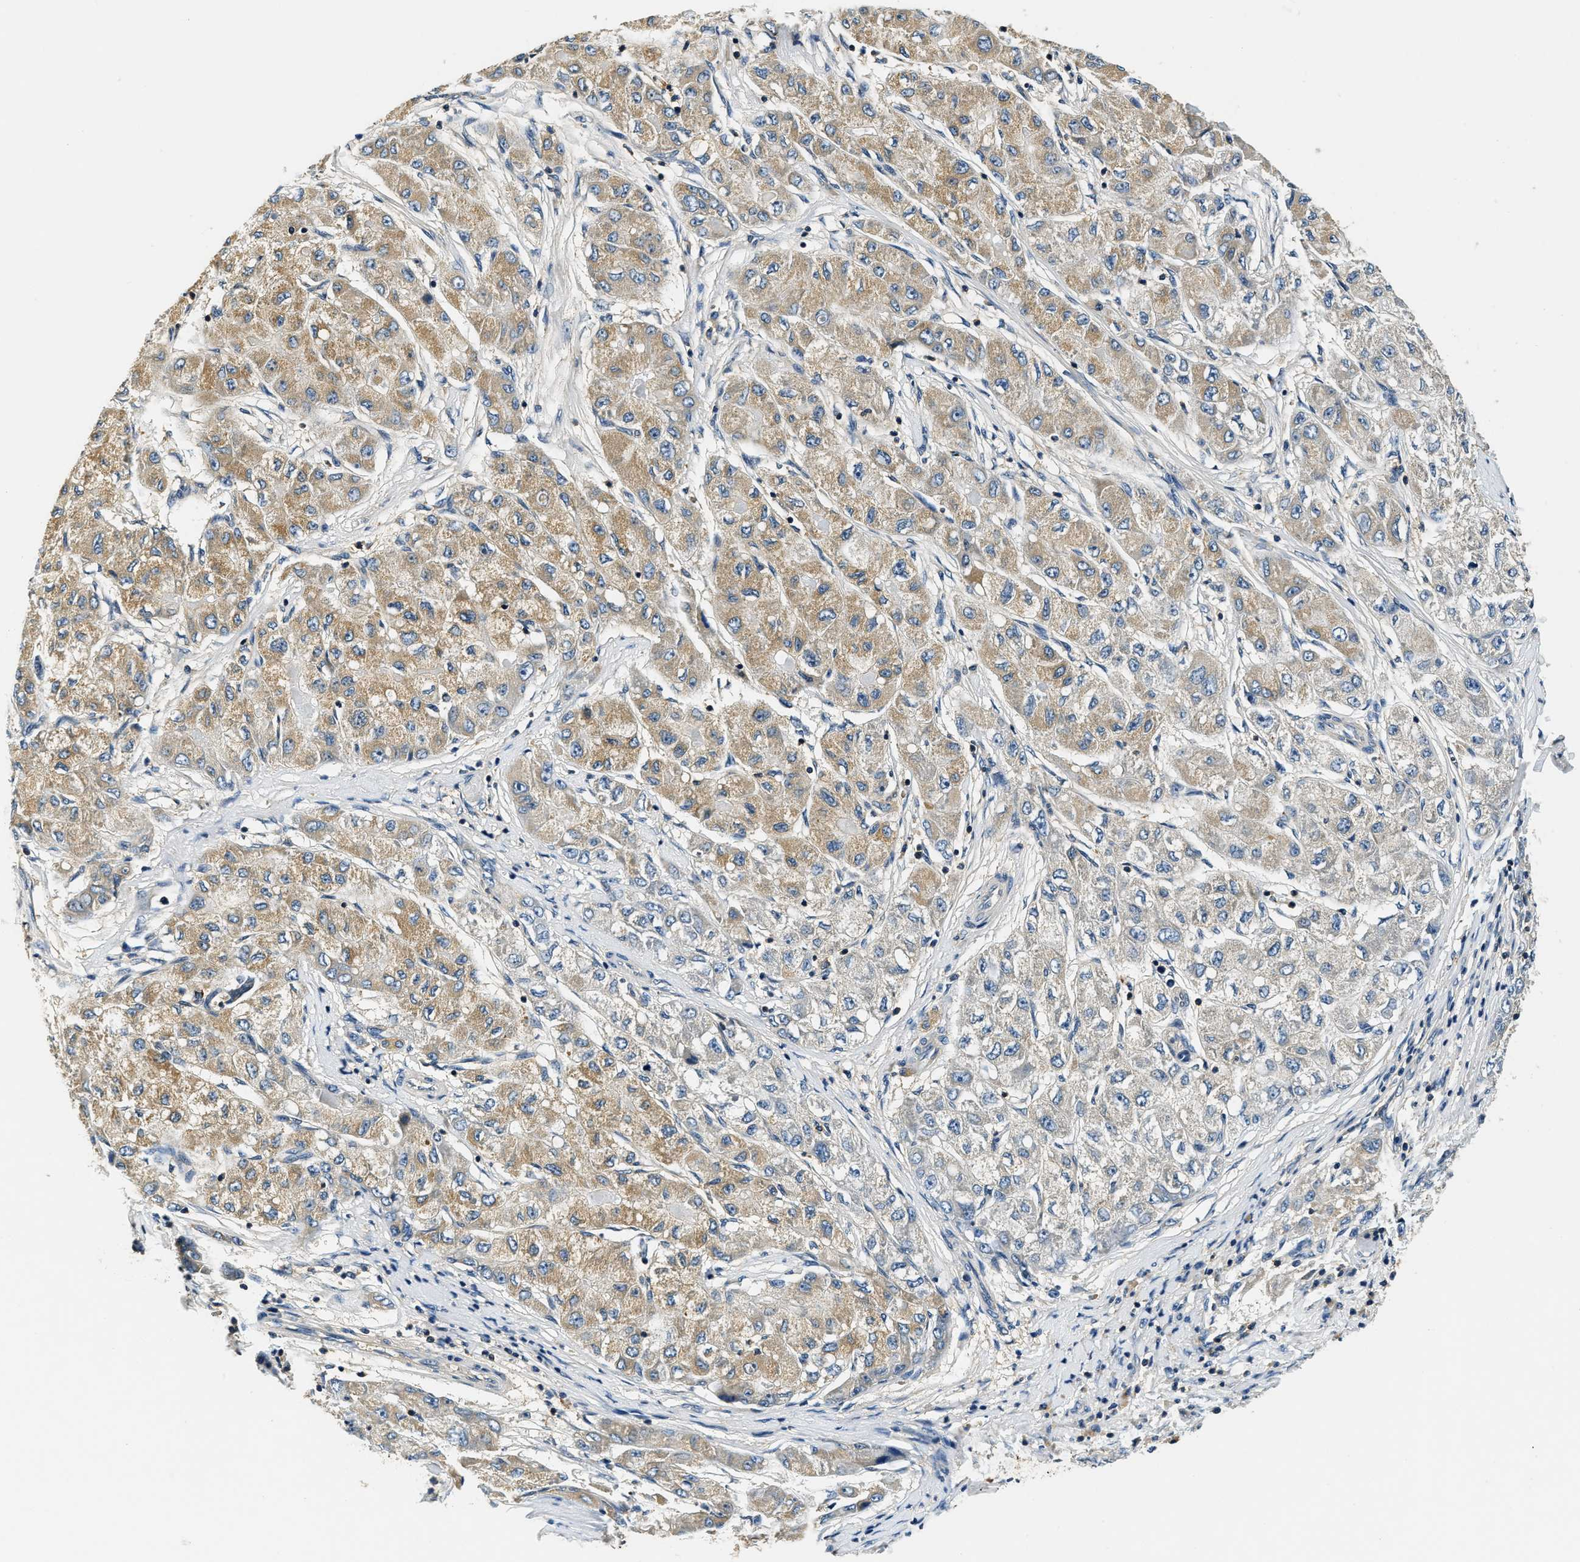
{"staining": {"intensity": "moderate", "quantity": ">75%", "location": "cytoplasmic/membranous"}, "tissue": "liver cancer", "cell_type": "Tumor cells", "image_type": "cancer", "snomed": [{"axis": "morphology", "description": "Carcinoma, Hepatocellular, NOS"}, {"axis": "topography", "description": "Liver"}], "caption": "Human liver cancer stained with a brown dye reveals moderate cytoplasmic/membranous positive staining in approximately >75% of tumor cells.", "gene": "RESF1", "patient": {"sex": "male", "age": 80}}